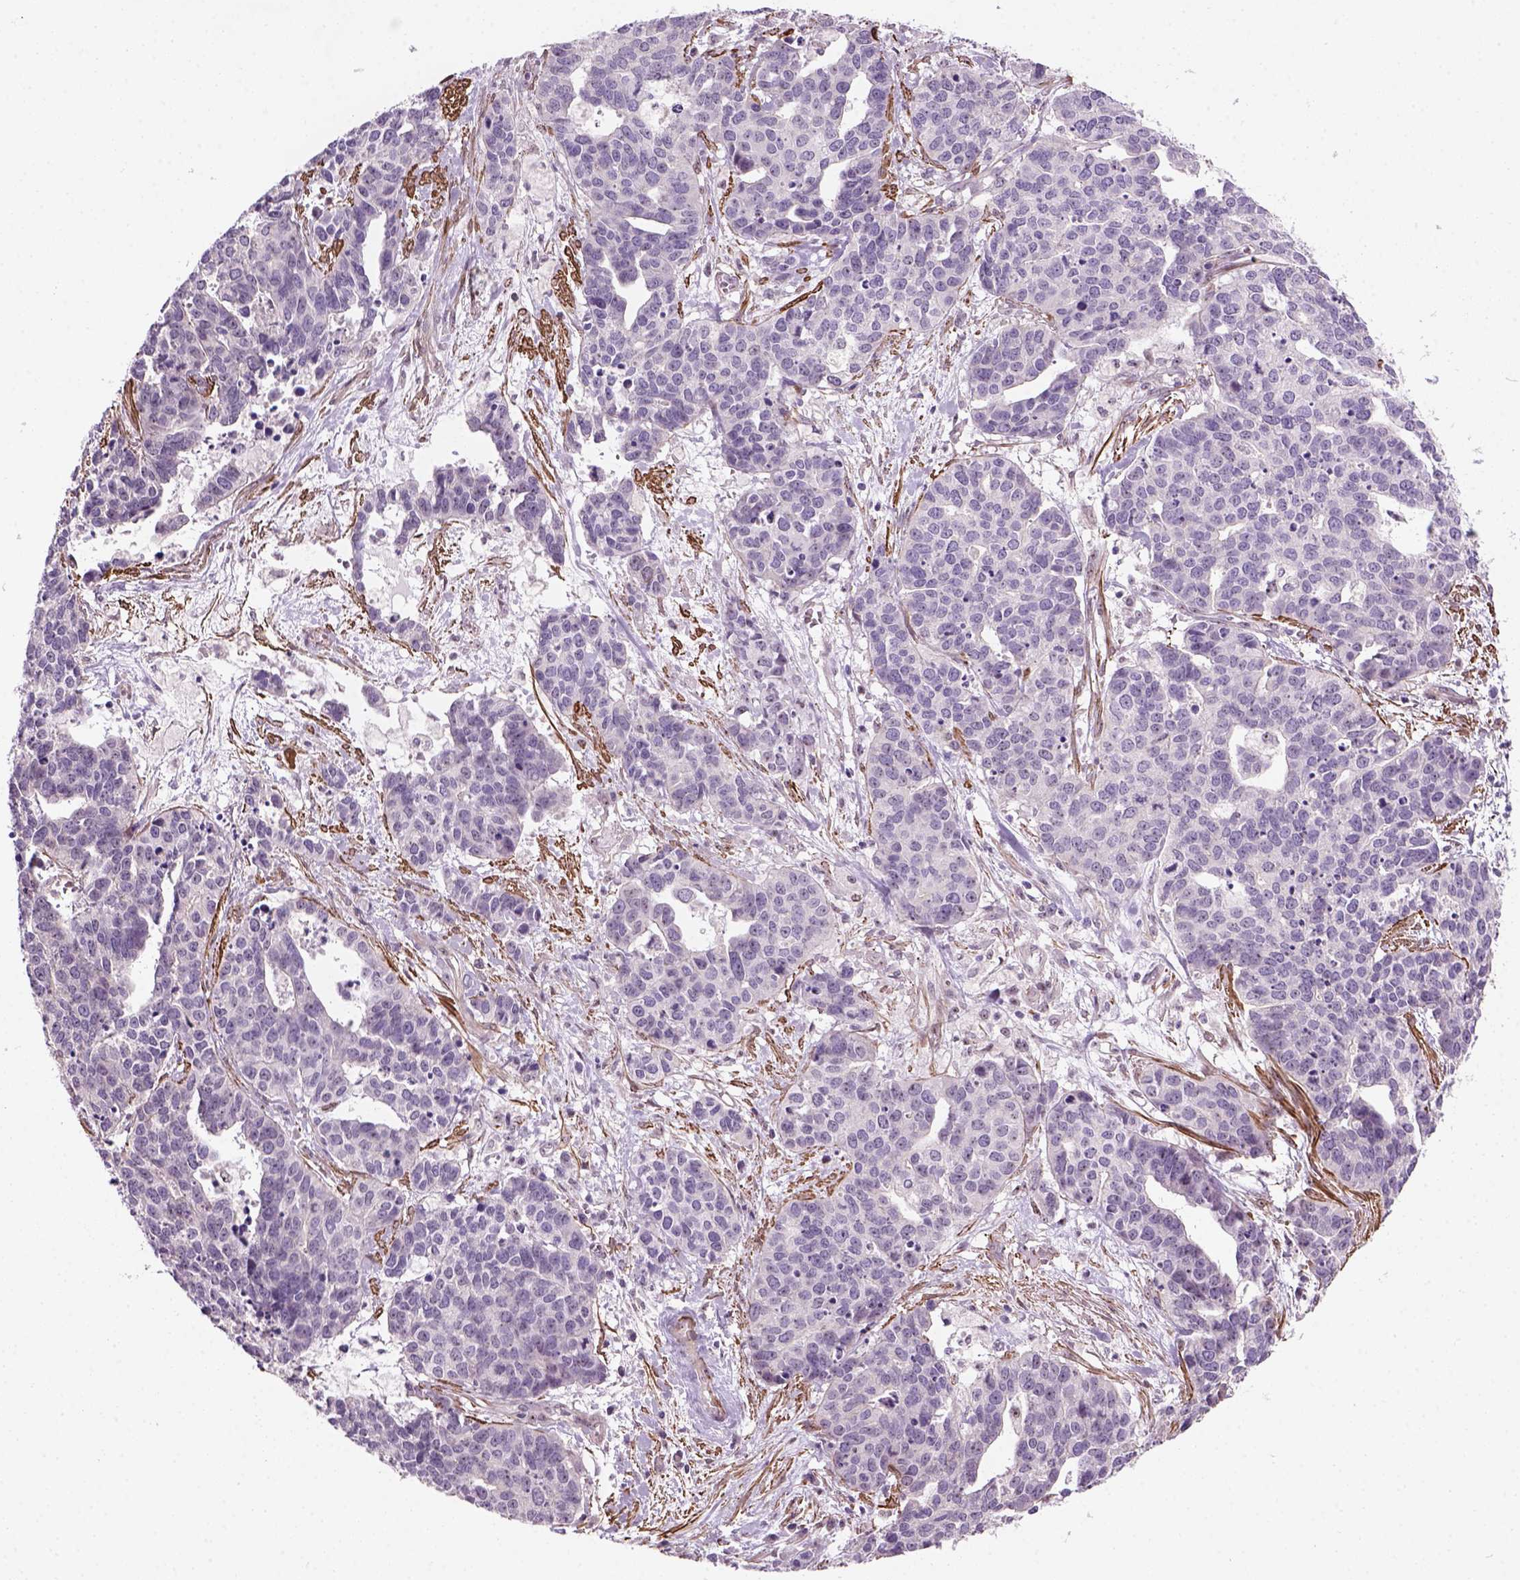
{"staining": {"intensity": "negative", "quantity": "none", "location": "none"}, "tissue": "ovarian cancer", "cell_type": "Tumor cells", "image_type": "cancer", "snomed": [{"axis": "morphology", "description": "Carcinoma, endometroid"}, {"axis": "topography", "description": "Ovary"}], "caption": "An image of ovarian cancer (endometroid carcinoma) stained for a protein reveals no brown staining in tumor cells. (Brightfield microscopy of DAB (3,3'-diaminobenzidine) immunohistochemistry (IHC) at high magnification).", "gene": "RRS1", "patient": {"sex": "female", "age": 65}}